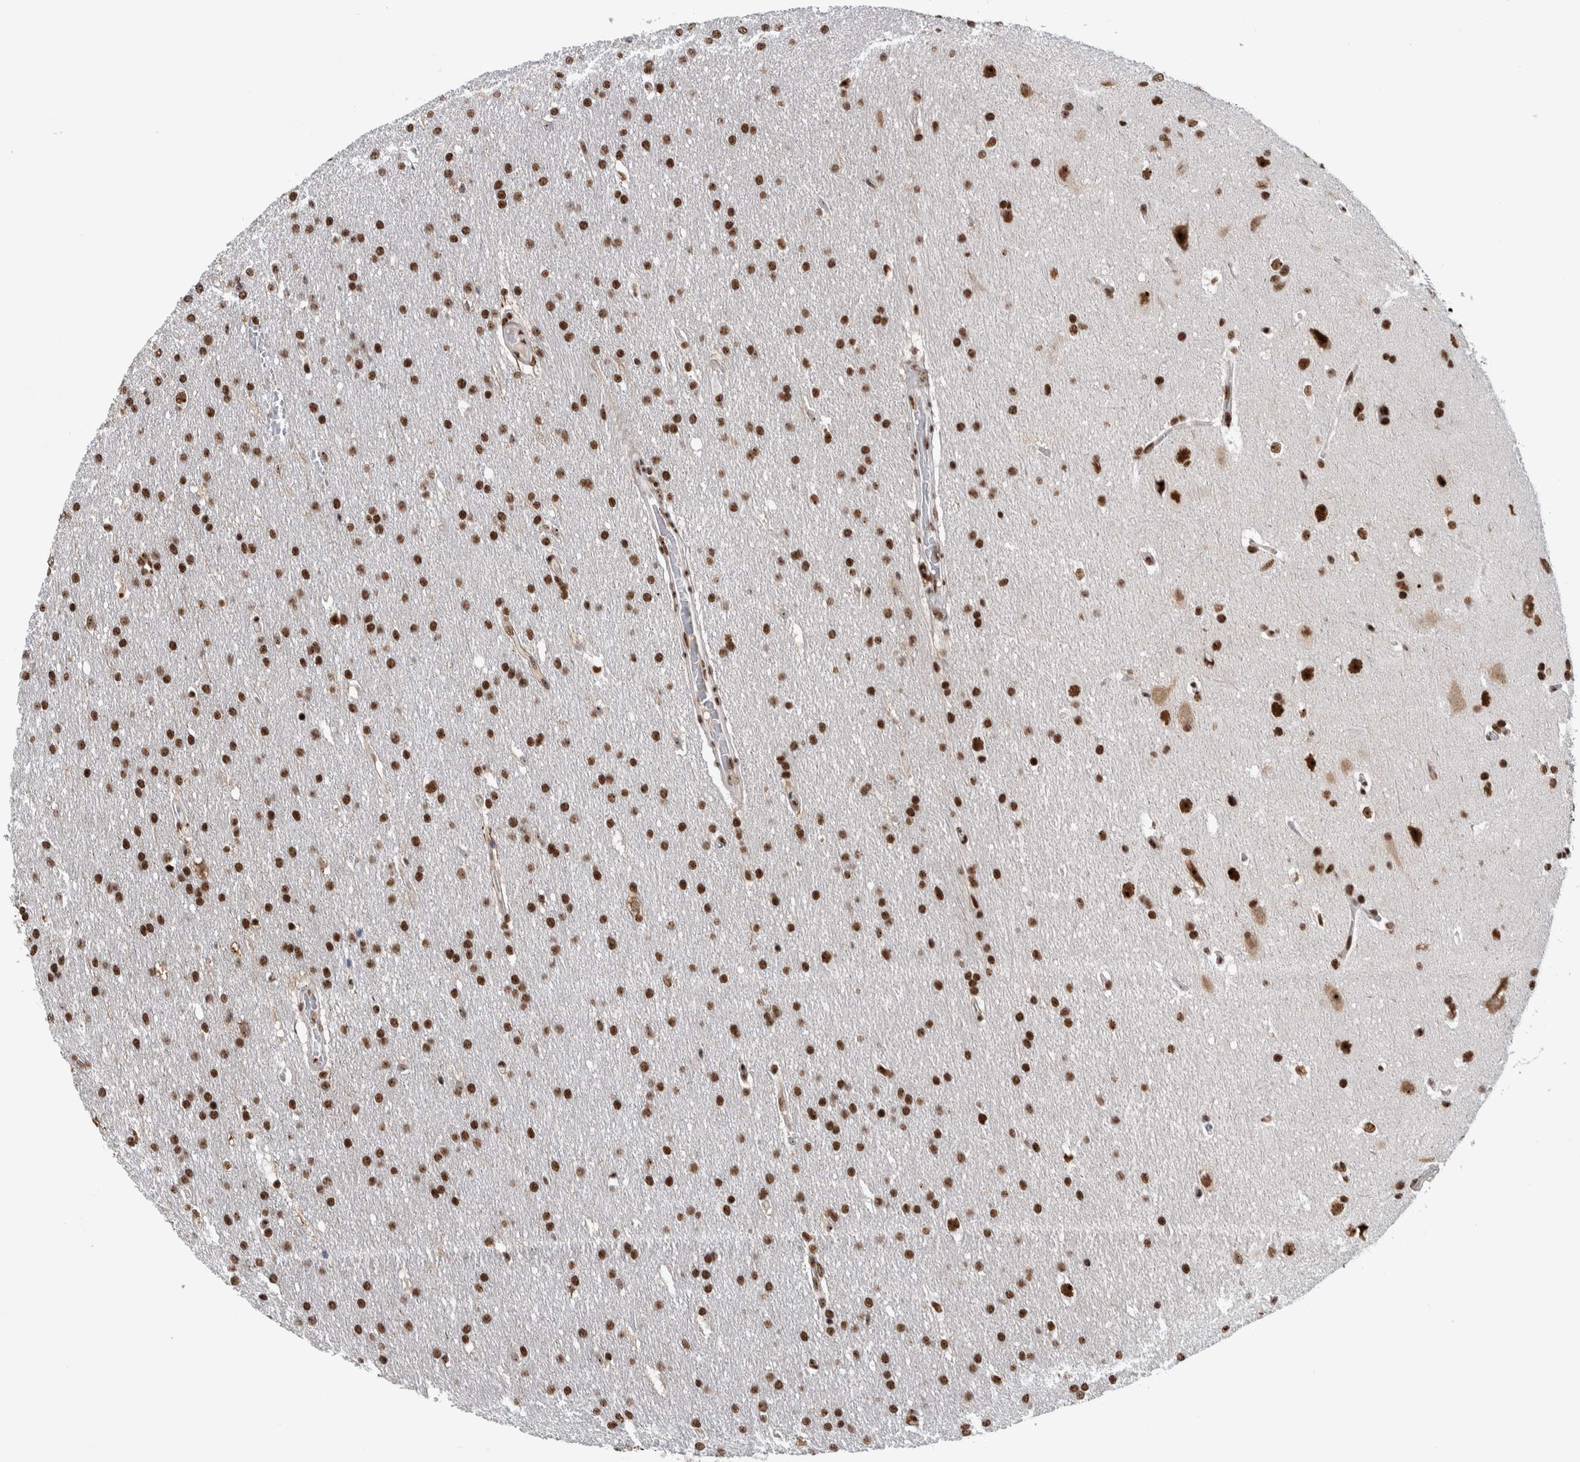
{"staining": {"intensity": "strong", "quantity": ">75%", "location": "nuclear"}, "tissue": "glioma", "cell_type": "Tumor cells", "image_type": "cancer", "snomed": [{"axis": "morphology", "description": "Glioma, malignant, Low grade"}, {"axis": "topography", "description": "Brain"}], "caption": "There is high levels of strong nuclear staining in tumor cells of low-grade glioma (malignant), as demonstrated by immunohistochemical staining (brown color).", "gene": "NCL", "patient": {"sex": "female", "age": 37}}